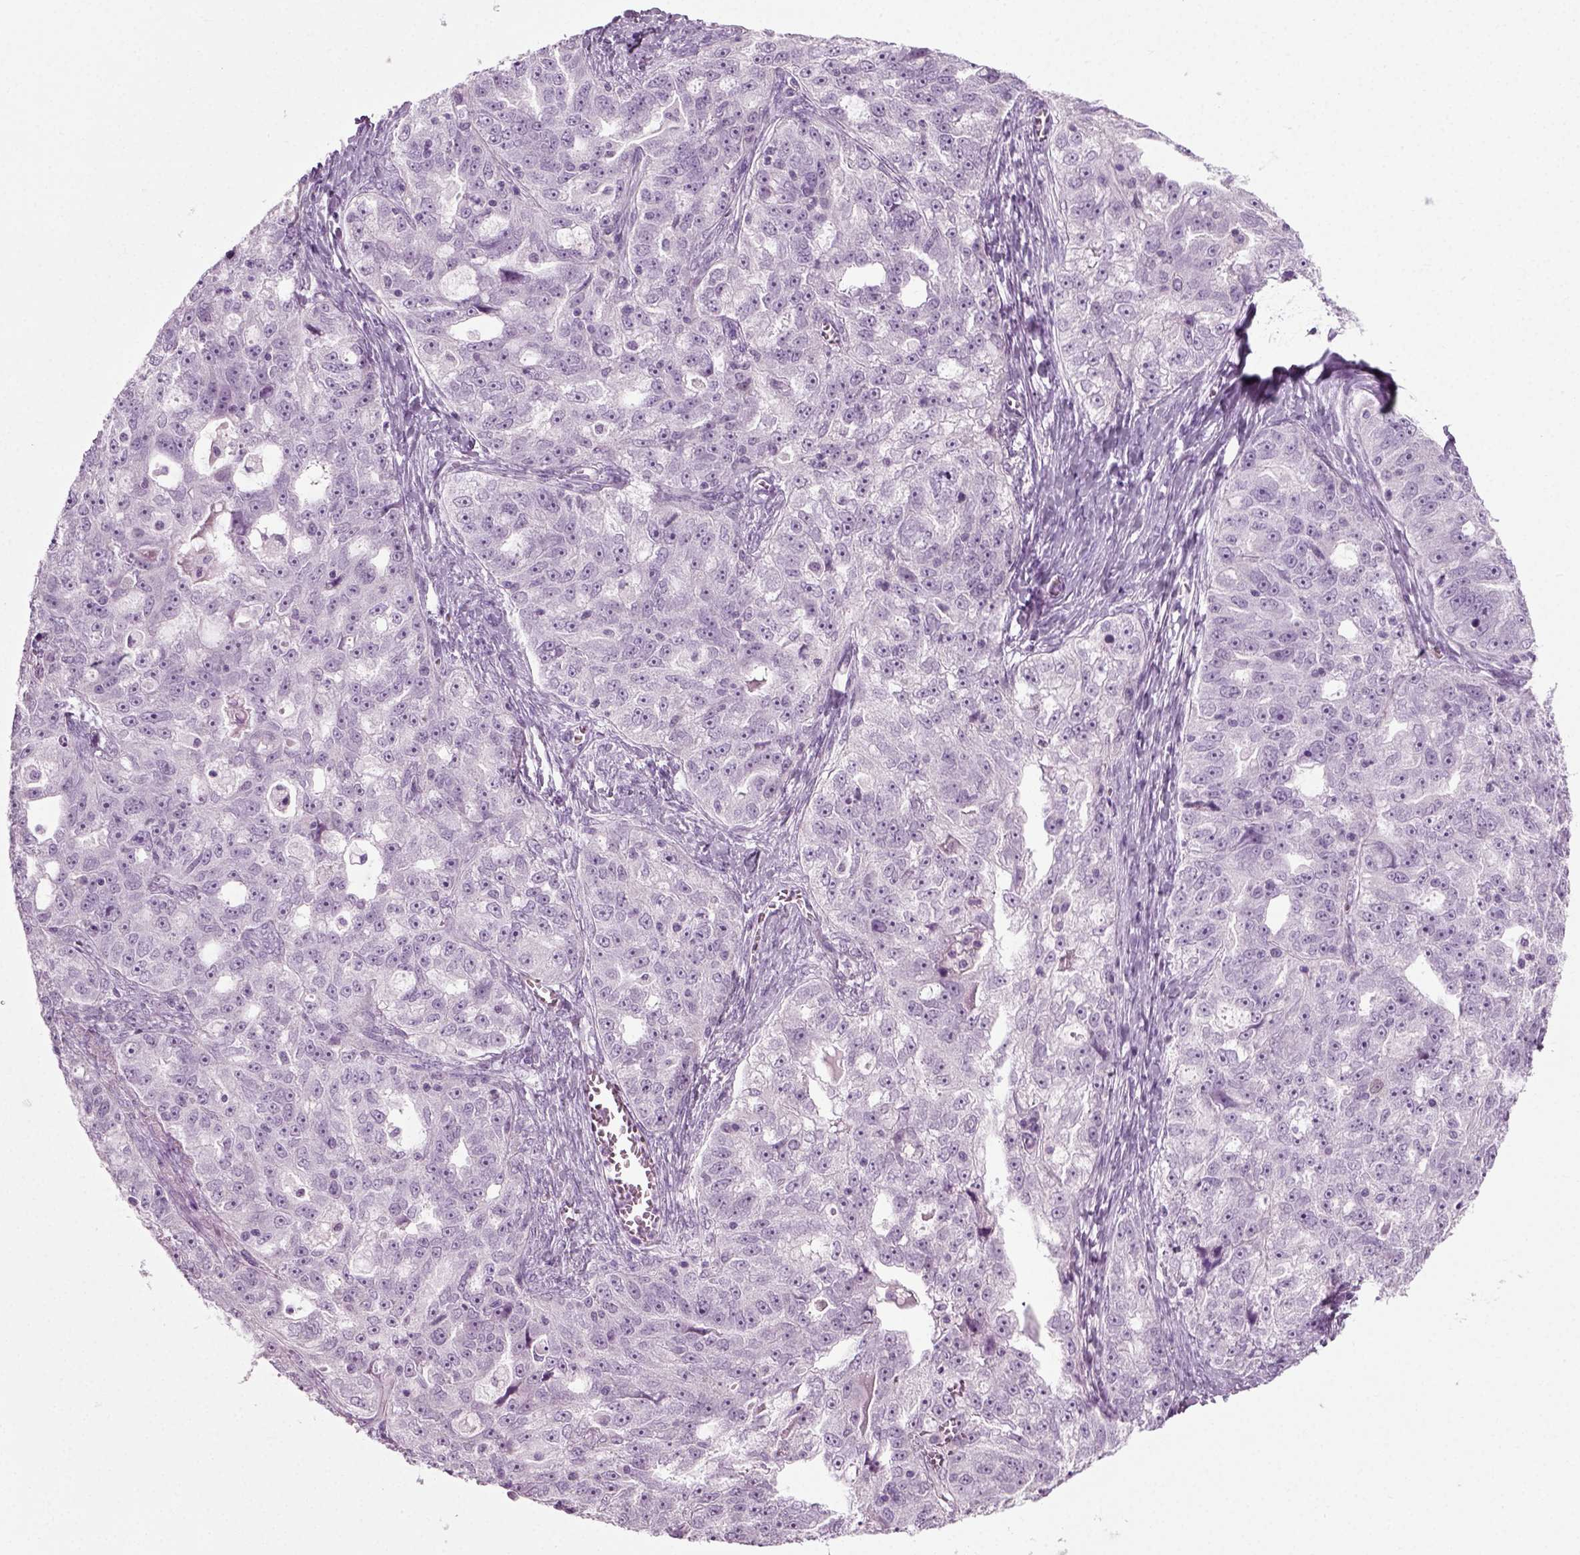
{"staining": {"intensity": "negative", "quantity": "none", "location": "none"}, "tissue": "ovarian cancer", "cell_type": "Tumor cells", "image_type": "cancer", "snomed": [{"axis": "morphology", "description": "Cystadenocarcinoma, serous, NOS"}, {"axis": "topography", "description": "Ovary"}], "caption": "High magnification brightfield microscopy of ovarian serous cystadenocarcinoma stained with DAB (3,3'-diaminobenzidine) (brown) and counterstained with hematoxylin (blue): tumor cells show no significant expression.", "gene": "ZC2HC1C", "patient": {"sex": "female", "age": 51}}